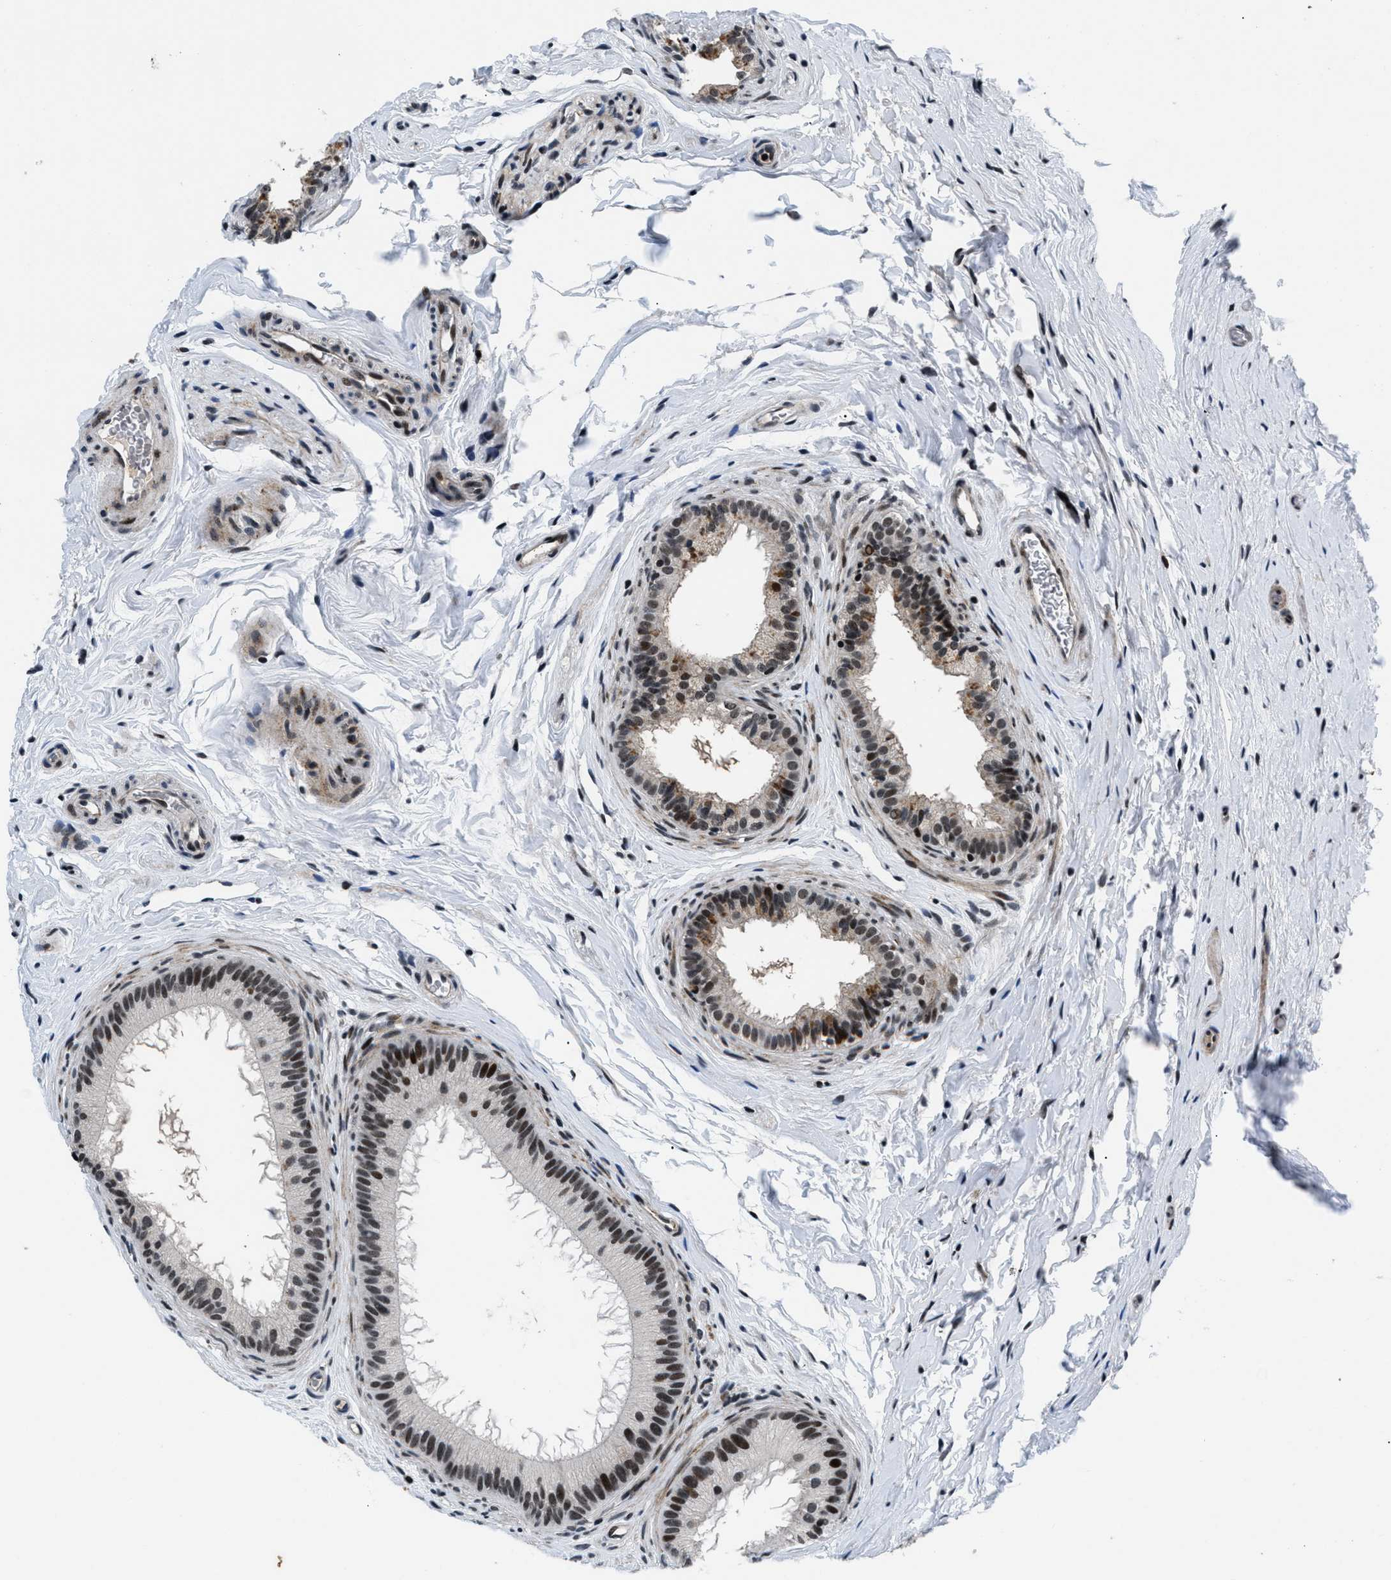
{"staining": {"intensity": "strong", "quantity": ">75%", "location": "nuclear"}, "tissue": "epididymis", "cell_type": "Glandular cells", "image_type": "normal", "snomed": [{"axis": "morphology", "description": "Normal tissue, NOS"}, {"axis": "topography", "description": "Testis"}, {"axis": "topography", "description": "Epididymis"}], "caption": "Epididymis stained for a protein (brown) reveals strong nuclear positive positivity in about >75% of glandular cells.", "gene": "SMARCB1", "patient": {"sex": "male", "age": 36}}